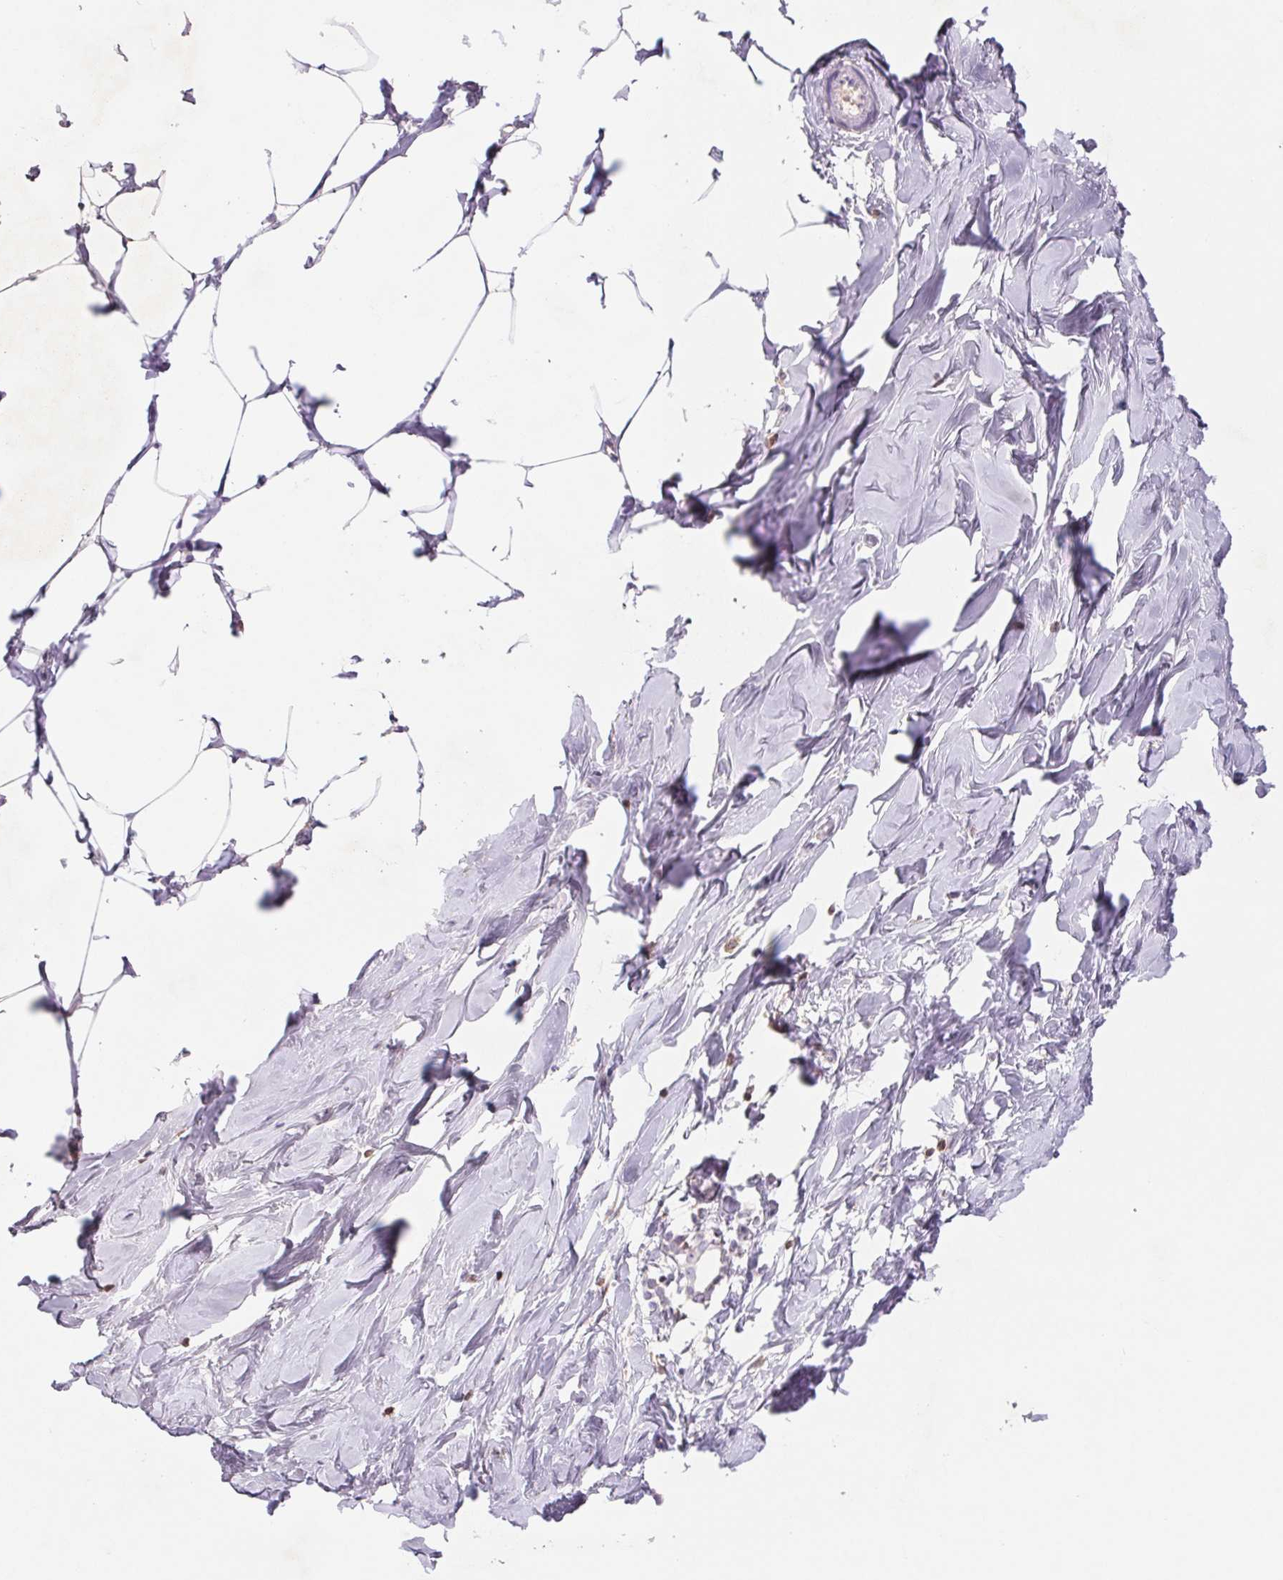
{"staining": {"intensity": "negative", "quantity": "none", "location": "none"}, "tissue": "breast", "cell_type": "Adipocytes", "image_type": "normal", "snomed": [{"axis": "morphology", "description": "Normal tissue, NOS"}, {"axis": "topography", "description": "Breast"}], "caption": "High power microscopy photomicrograph of an immunohistochemistry (IHC) photomicrograph of benign breast, revealing no significant staining in adipocytes.", "gene": "KIF26A", "patient": {"sex": "female", "age": 27}}